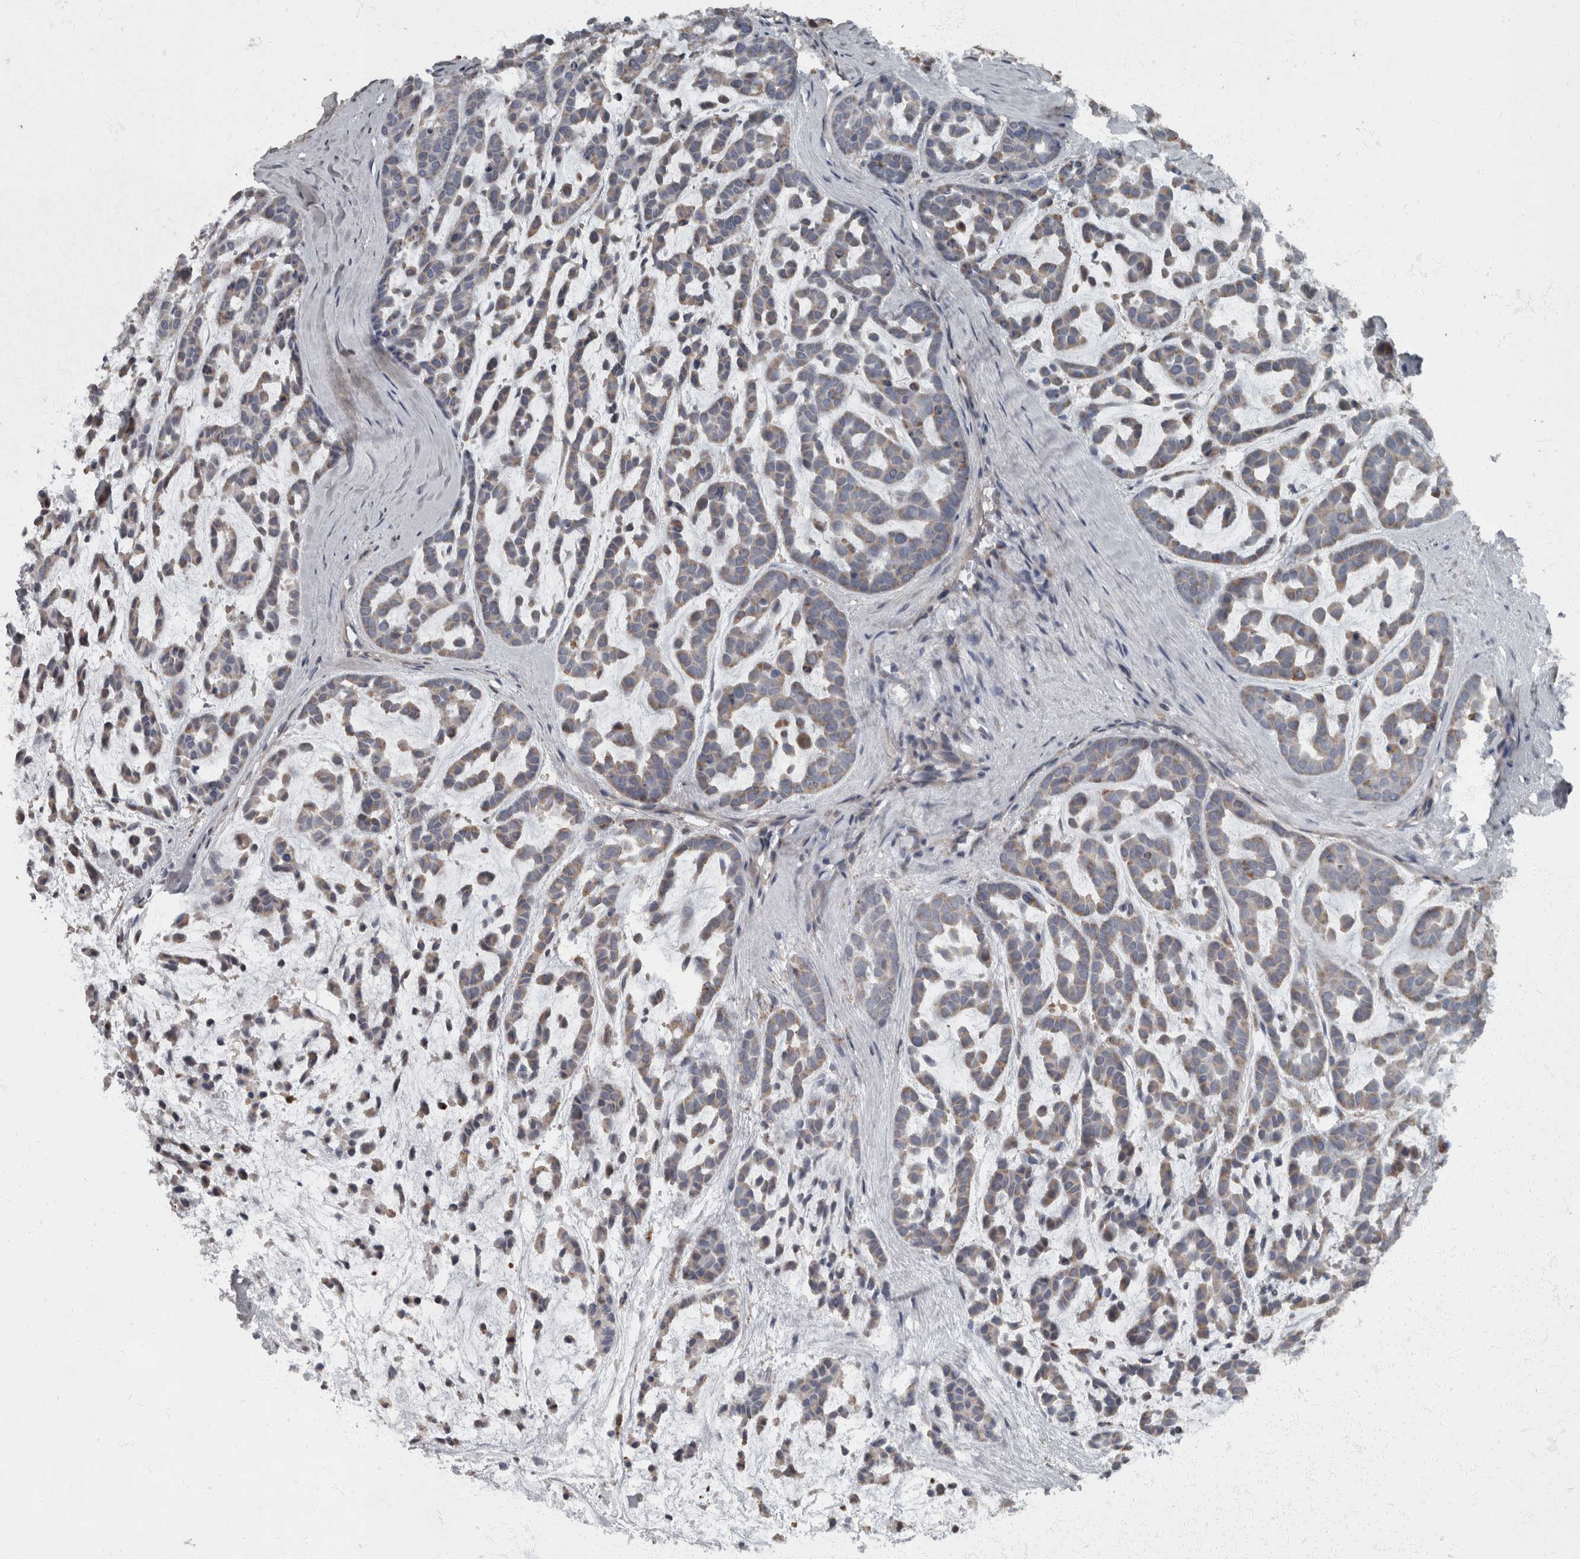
{"staining": {"intensity": "weak", "quantity": ">75%", "location": "cytoplasmic/membranous"}, "tissue": "head and neck cancer", "cell_type": "Tumor cells", "image_type": "cancer", "snomed": [{"axis": "morphology", "description": "Adenocarcinoma, NOS"}, {"axis": "morphology", "description": "Adenoma, NOS"}, {"axis": "topography", "description": "Head-Neck"}], "caption": "Immunohistochemistry micrograph of head and neck cancer (adenocarcinoma) stained for a protein (brown), which exhibits low levels of weak cytoplasmic/membranous expression in about >75% of tumor cells.", "gene": "RABGGTB", "patient": {"sex": "female", "age": 55}}